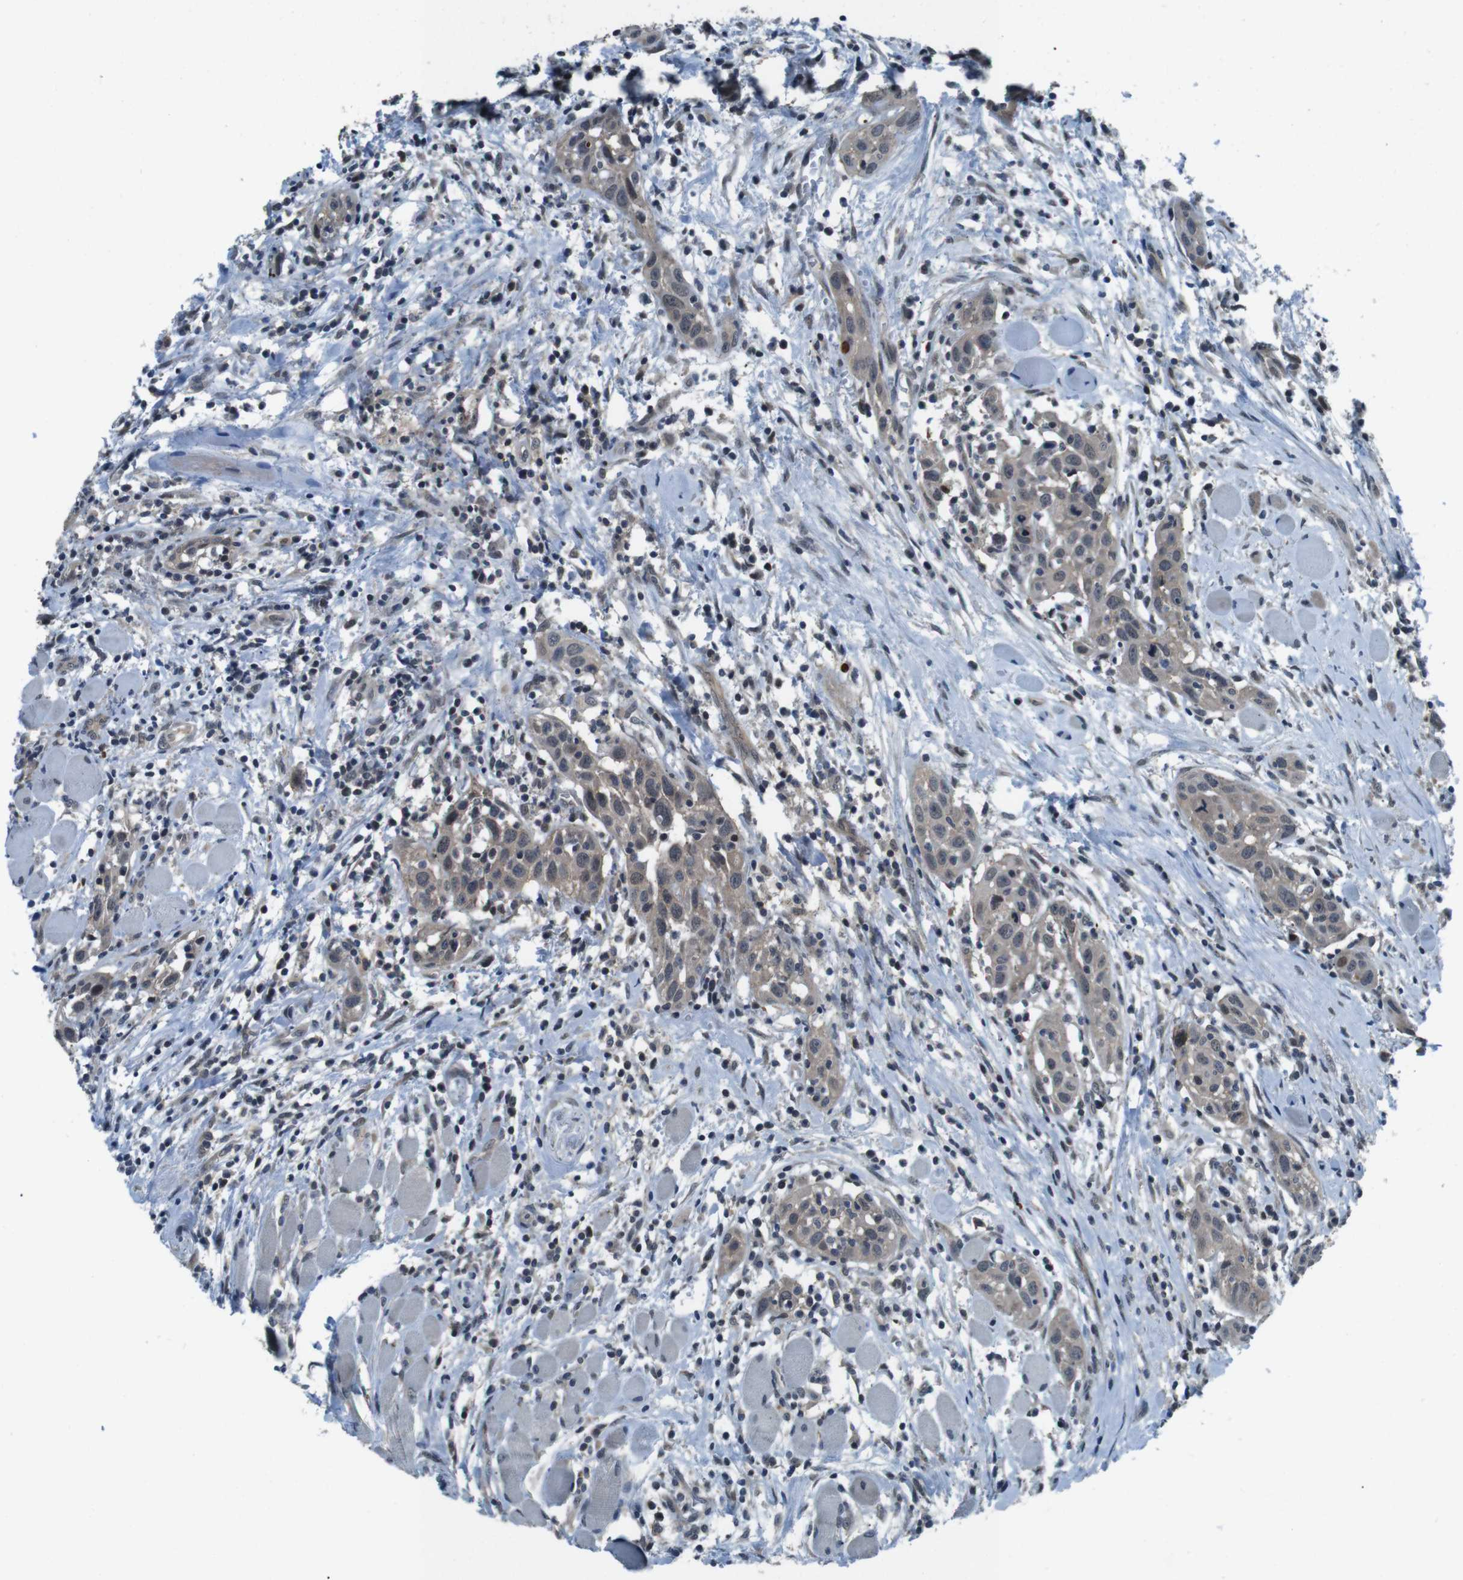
{"staining": {"intensity": "weak", "quantity": ">75%", "location": "cytoplasmic/membranous"}, "tissue": "head and neck cancer", "cell_type": "Tumor cells", "image_type": "cancer", "snomed": [{"axis": "morphology", "description": "Squamous cell carcinoma, NOS"}, {"axis": "topography", "description": "Oral tissue"}, {"axis": "topography", "description": "Head-Neck"}], "caption": "Immunohistochemical staining of human head and neck squamous cell carcinoma exhibits low levels of weak cytoplasmic/membranous protein staining in approximately >75% of tumor cells.", "gene": "LRP5", "patient": {"sex": "female", "age": 50}}